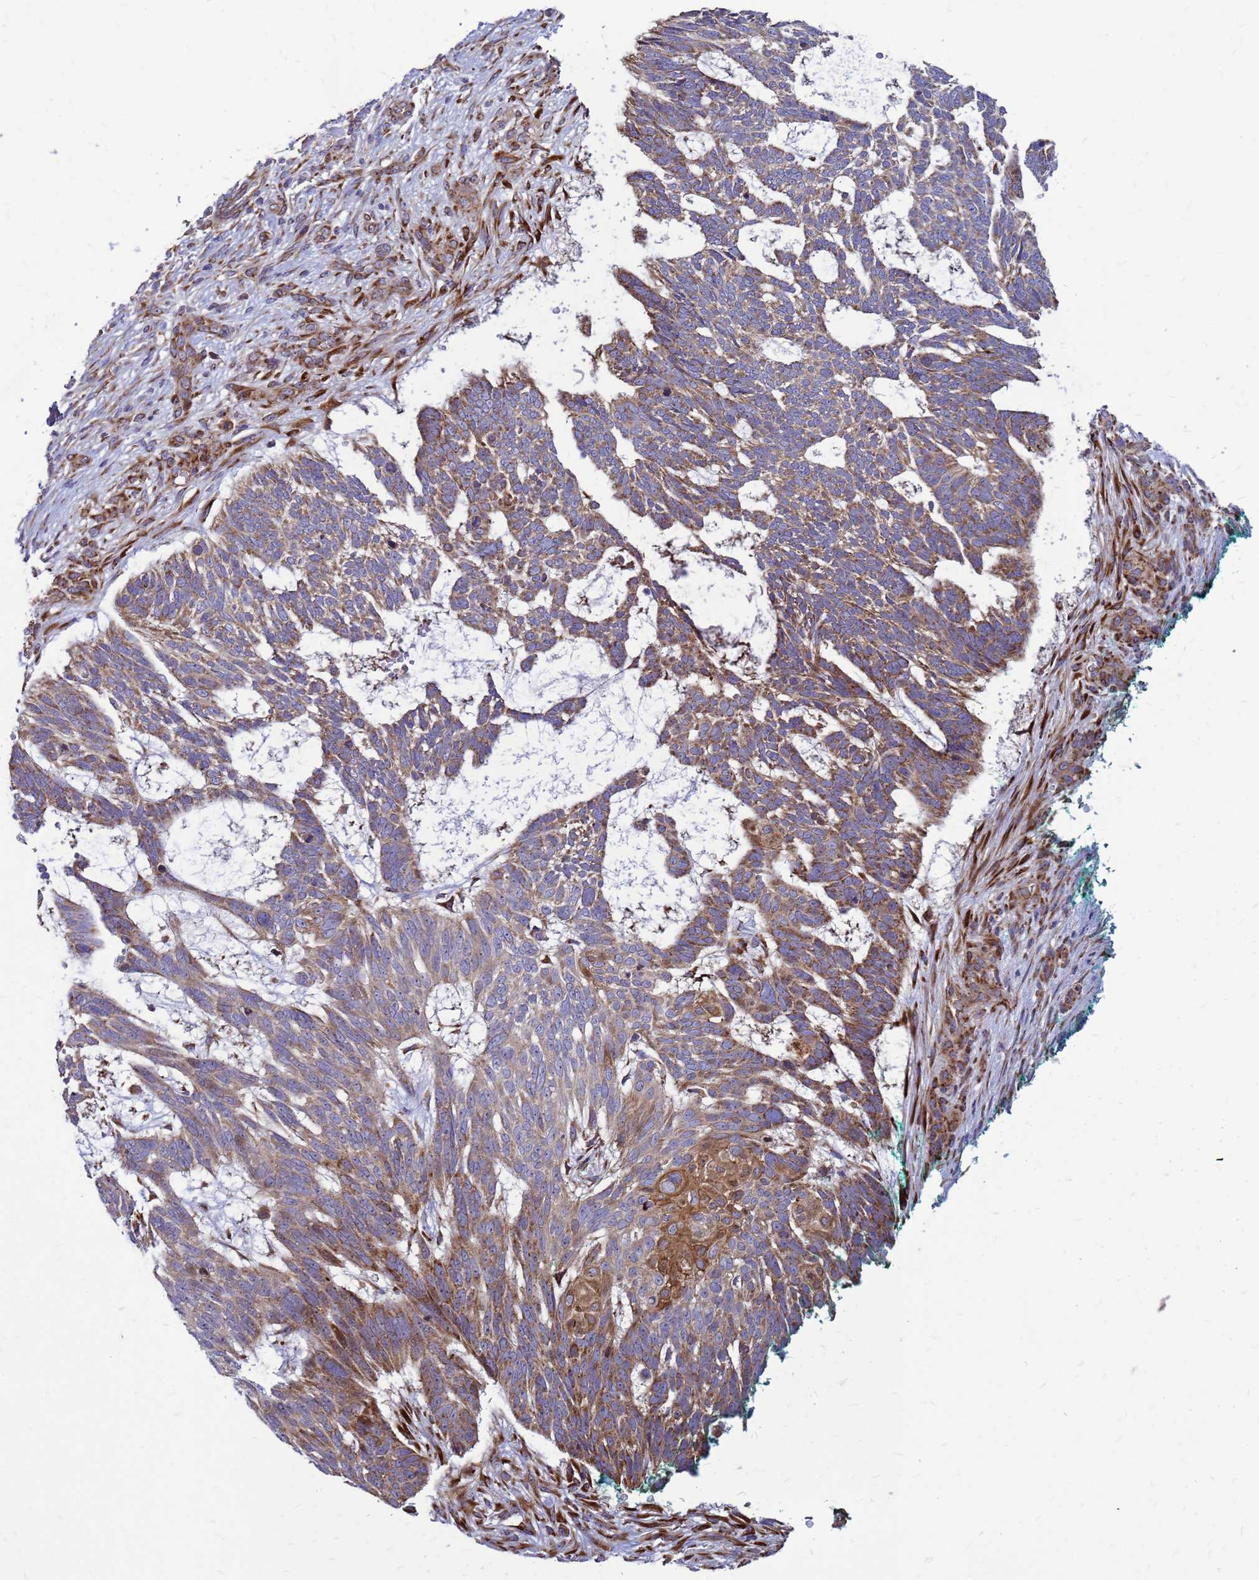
{"staining": {"intensity": "moderate", "quantity": ">75%", "location": "cytoplasmic/membranous"}, "tissue": "skin cancer", "cell_type": "Tumor cells", "image_type": "cancer", "snomed": [{"axis": "morphology", "description": "Basal cell carcinoma"}, {"axis": "topography", "description": "Skin"}], "caption": "A high-resolution photomicrograph shows immunohistochemistry staining of basal cell carcinoma (skin), which displays moderate cytoplasmic/membranous staining in about >75% of tumor cells. The staining is performed using DAB brown chromogen to label protein expression. The nuclei are counter-stained blue using hematoxylin.", "gene": "FSTL4", "patient": {"sex": "male", "age": 88}}